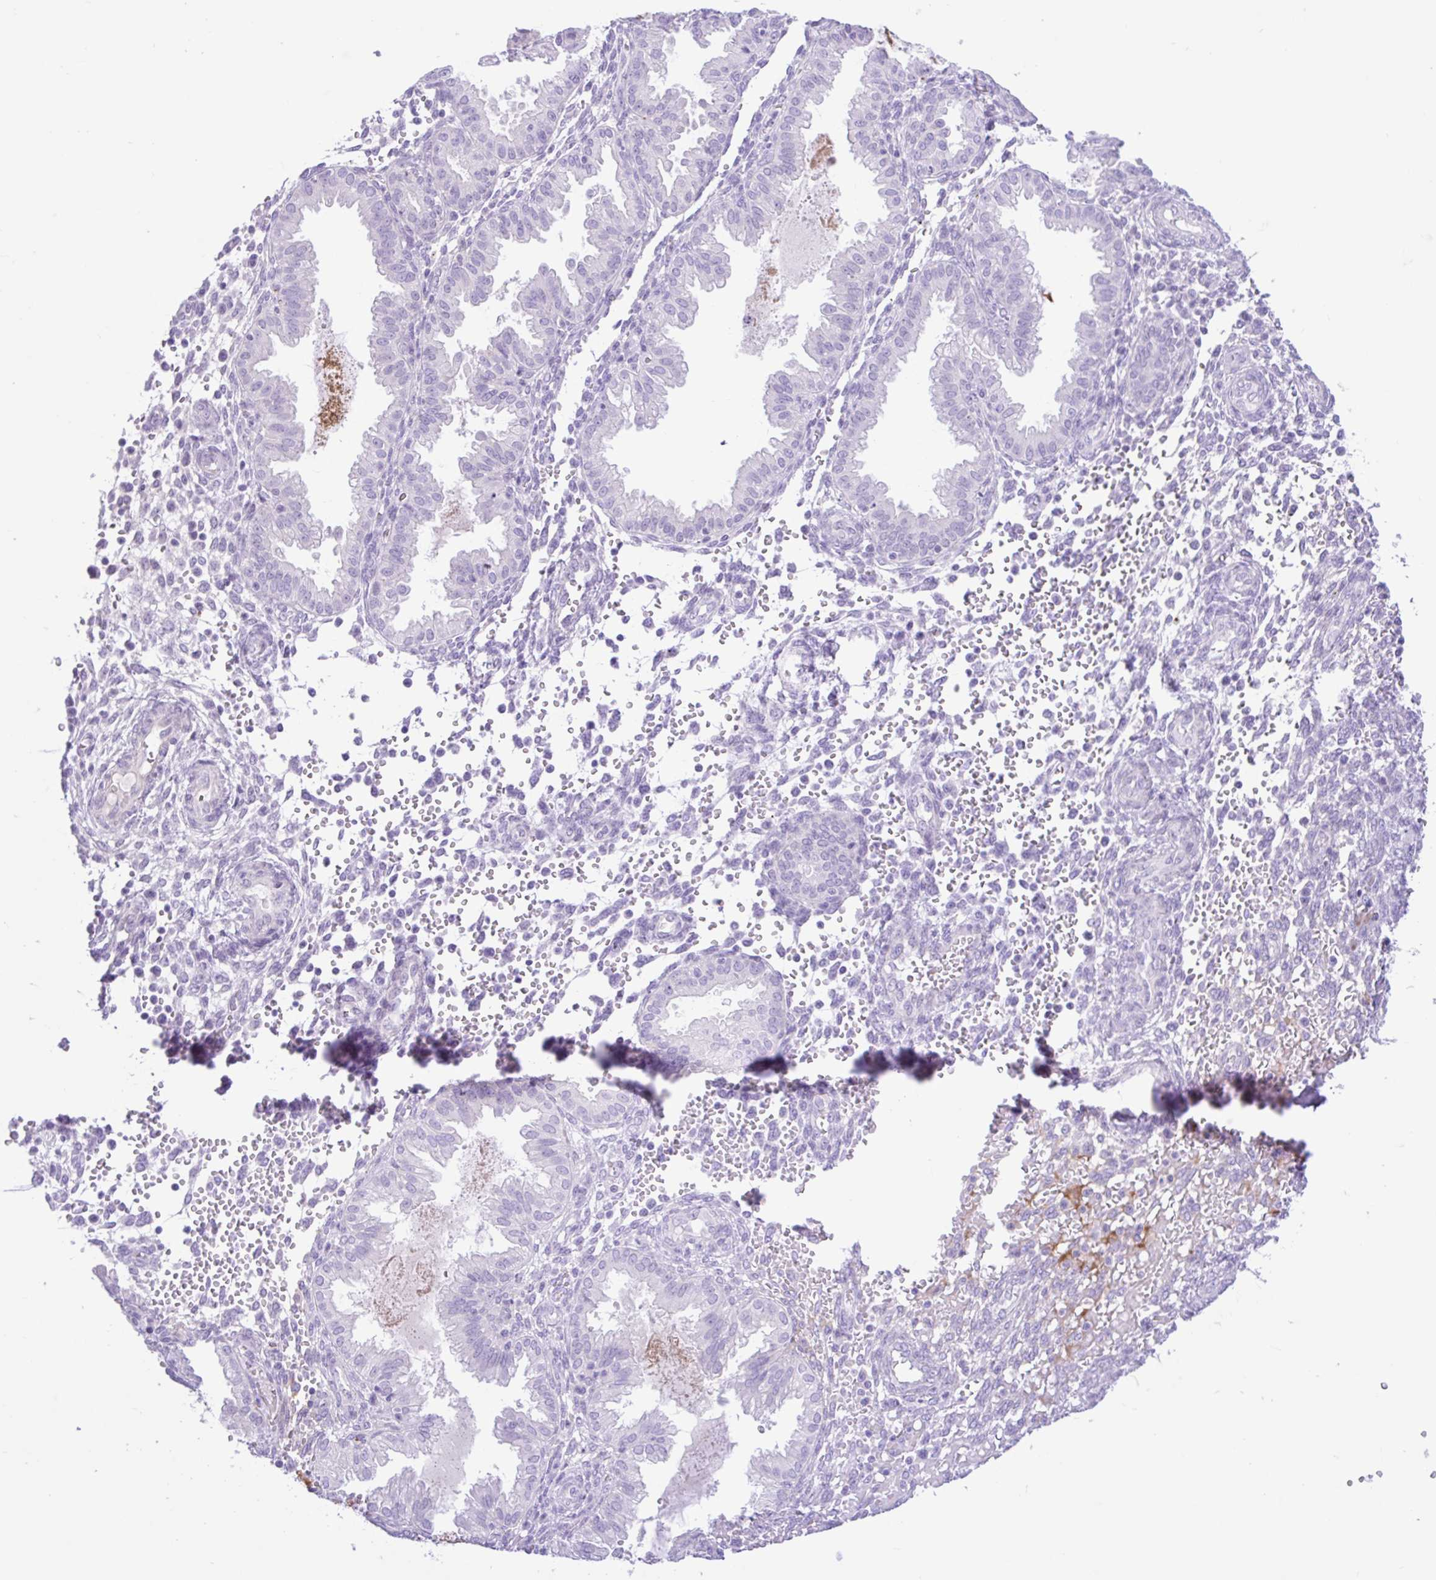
{"staining": {"intensity": "negative", "quantity": "none", "location": "none"}, "tissue": "endometrium", "cell_type": "Cells in endometrial stroma", "image_type": "normal", "snomed": [{"axis": "morphology", "description": "Normal tissue, NOS"}, {"axis": "topography", "description": "Endometrium"}], "caption": "DAB (3,3'-diaminobenzidine) immunohistochemical staining of benign endometrium demonstrates no significant expression in cells in endometrial stroma.", "gene": "ZNF101", "patient": {"sex": "female", "age": 33}}